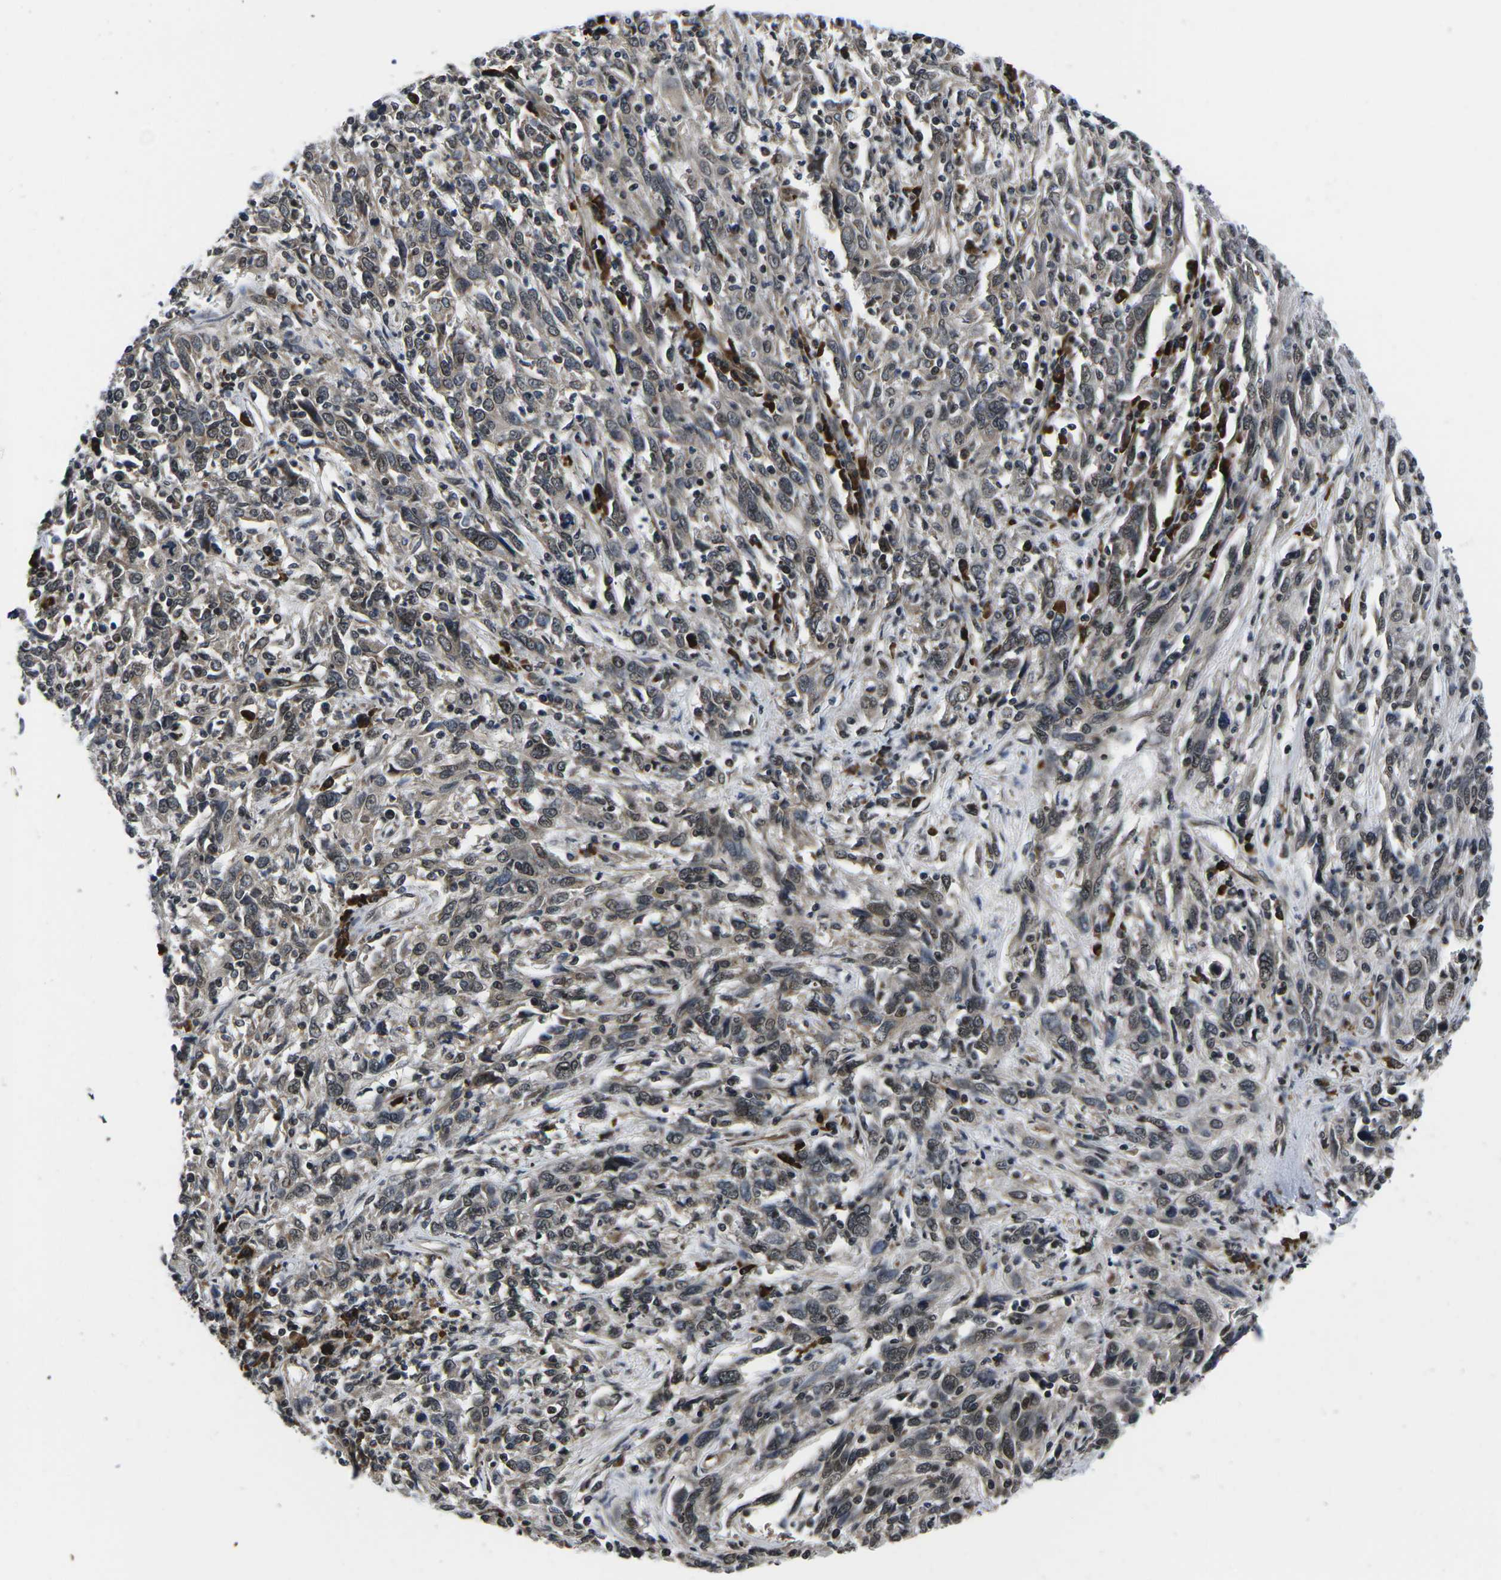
{"staining": {"intensity": "weak", "quantity": "25%-75%", "location": "cytoplasmic/membranous,nuclear"}, "tissue": "cervical cancer", "cell_type": "Tumor cells", "image_type": "cancer", "snomed": [{"axis": "morphology", "description": "Squamous cell carcinoma, NOS"}, {"axis": "topography", "description": "Cervix"}], "caption": "Cervical cancer (squamous cell carcinoma) stained with a protein marker reveals weak staining in tumor cells.", "gene": "CCNE1", "patient": {"sex": "female", "age": 46}}